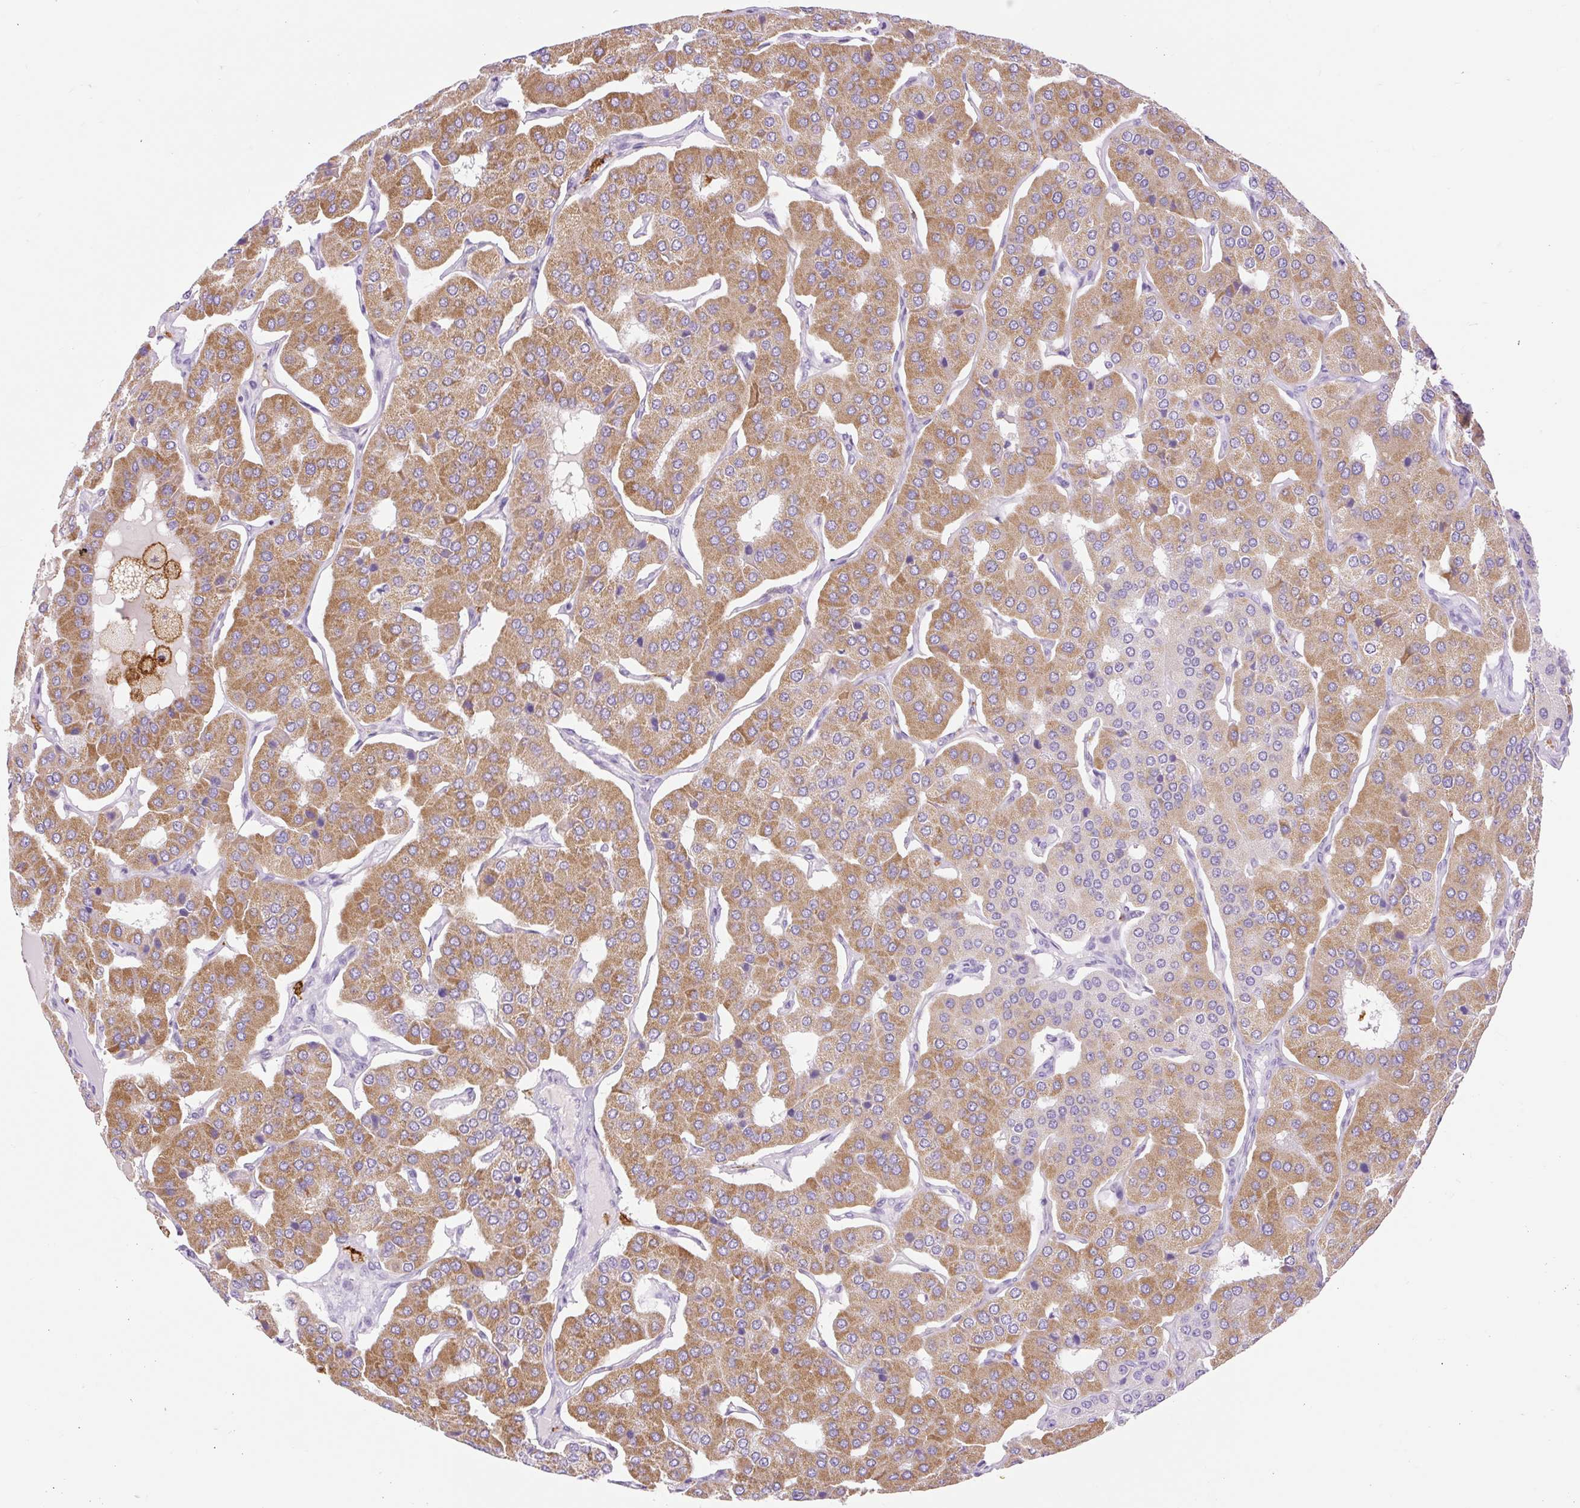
{"staining": {"intensity": "moderate", "quantity": ">75%", "location": "cytoplasmic/membranous"}, "tissue": "parathyroid gland", "cell_type": "Glandular cells", "image_type": "normal", "snomed": [{"axis": "morphology", "description": "Normal tissue, NOS"}, {"axis": "morphology", "description": "Adenoma, NOS"}, {"axis": "topography", "description": "Parathyroid gland"}], "caption": "Immunohistochemical staining of normal human parathyroid gland reveals medium levels of moderate cytoplasmic/membranous staining in about >75% of glandular cells. Using DAB (brown) and hematoxylin (blue) stains, captured at high magnification using brightfield microscopy.", "gene": "SIGLEC1", "patient": {"sex": "female", "age": 86}}